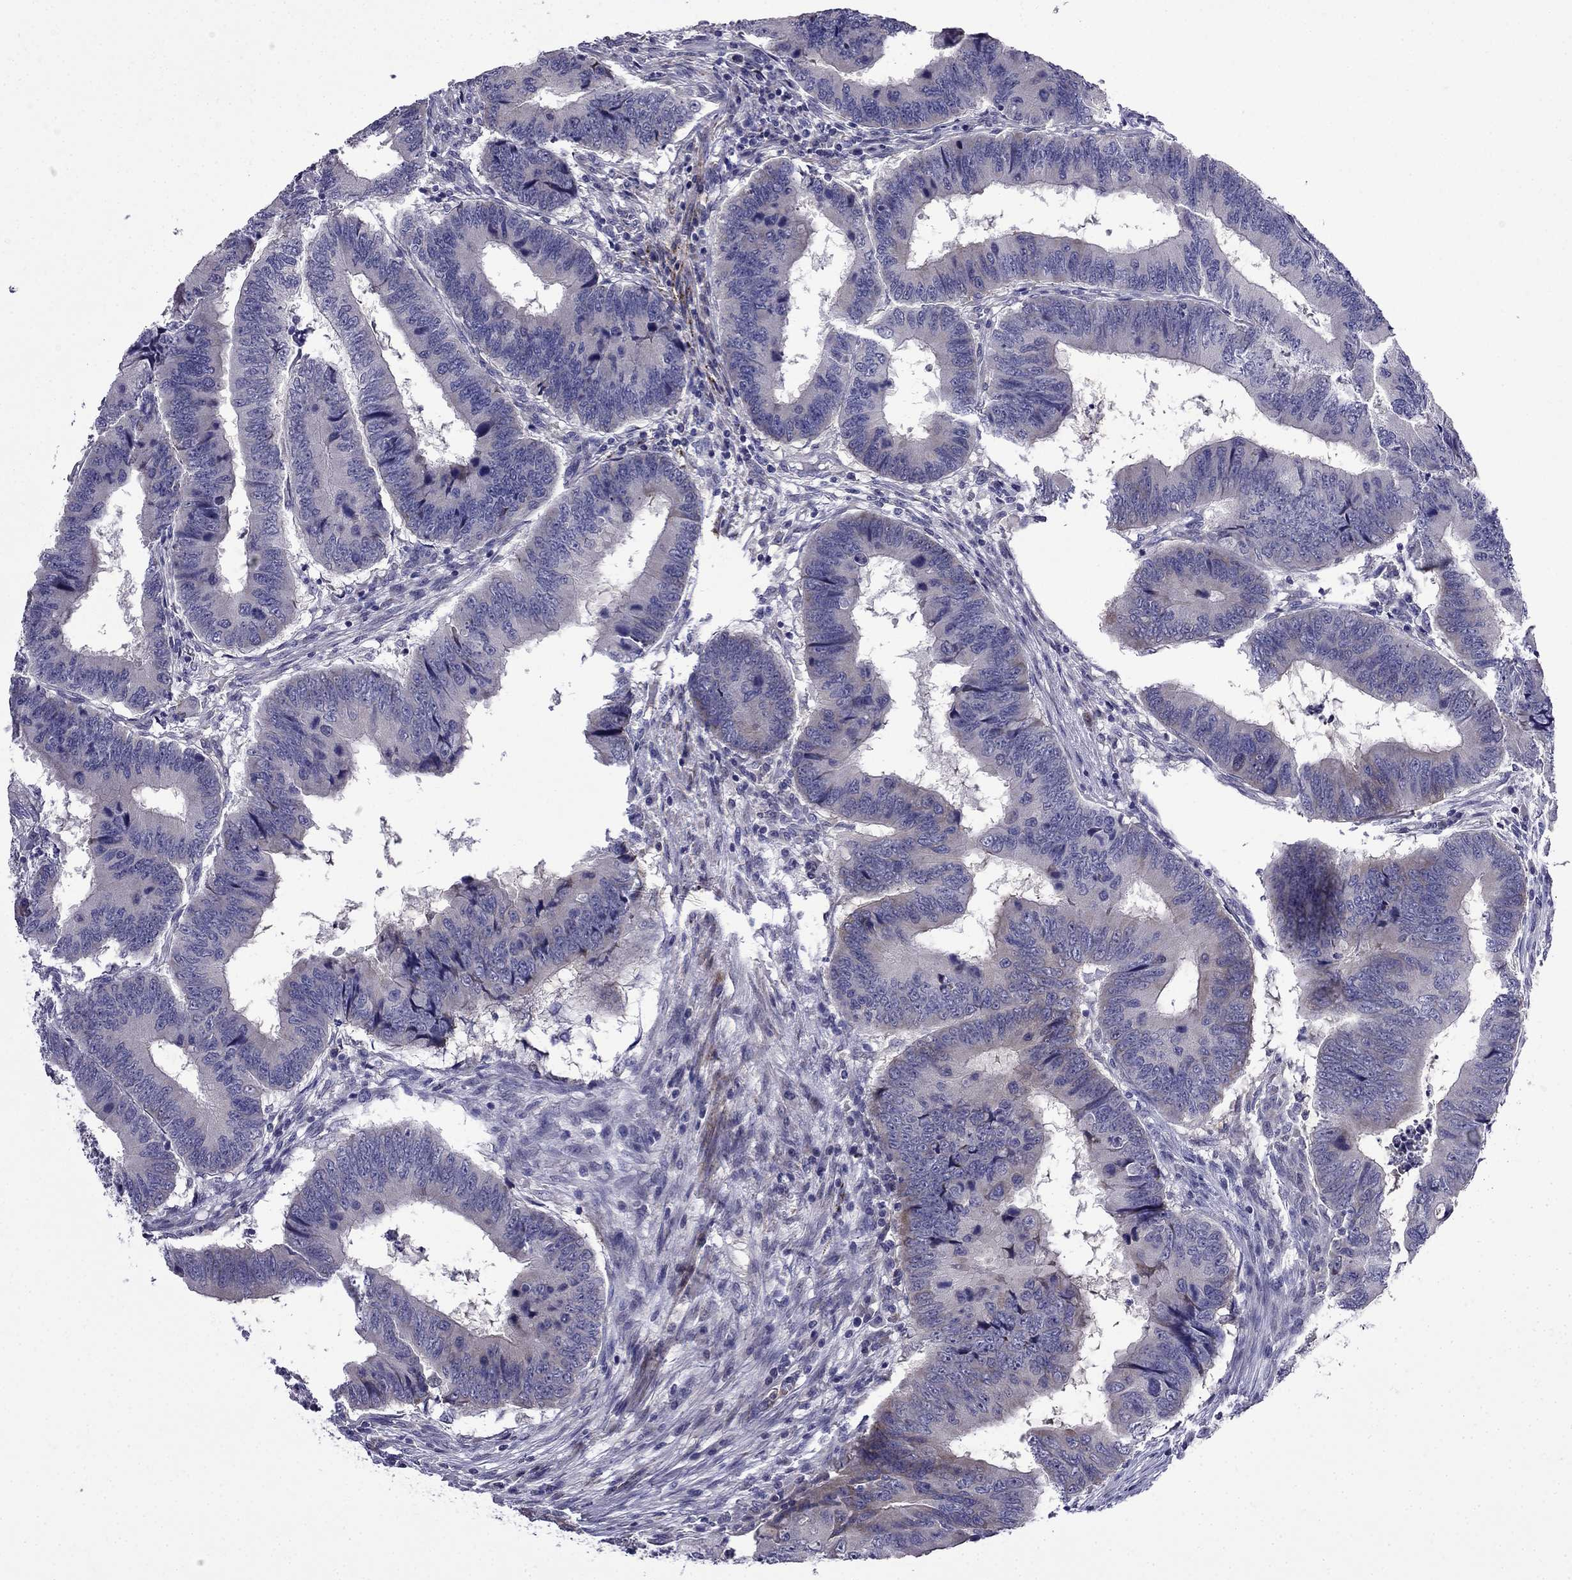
{"staining": {"intensity": "negative", "quantity": "none", "location": "none"}, "tissue": "colorectal cancer", "cell_type": "Tumor cells", "image_type": "cancer", "snomed": [{"axis": "morphology", "description": "Adenocarcinoma, NOS"}, {"axis": "topography", "description": "Colon"}], "caption": "A photomicrograph of colorectal cancer (adenocarcinoma) stained for a protein demonstrates no brown staining in tumor cells.", "gene": "PI16", "patient": {"sex": "male", "age": 53}}